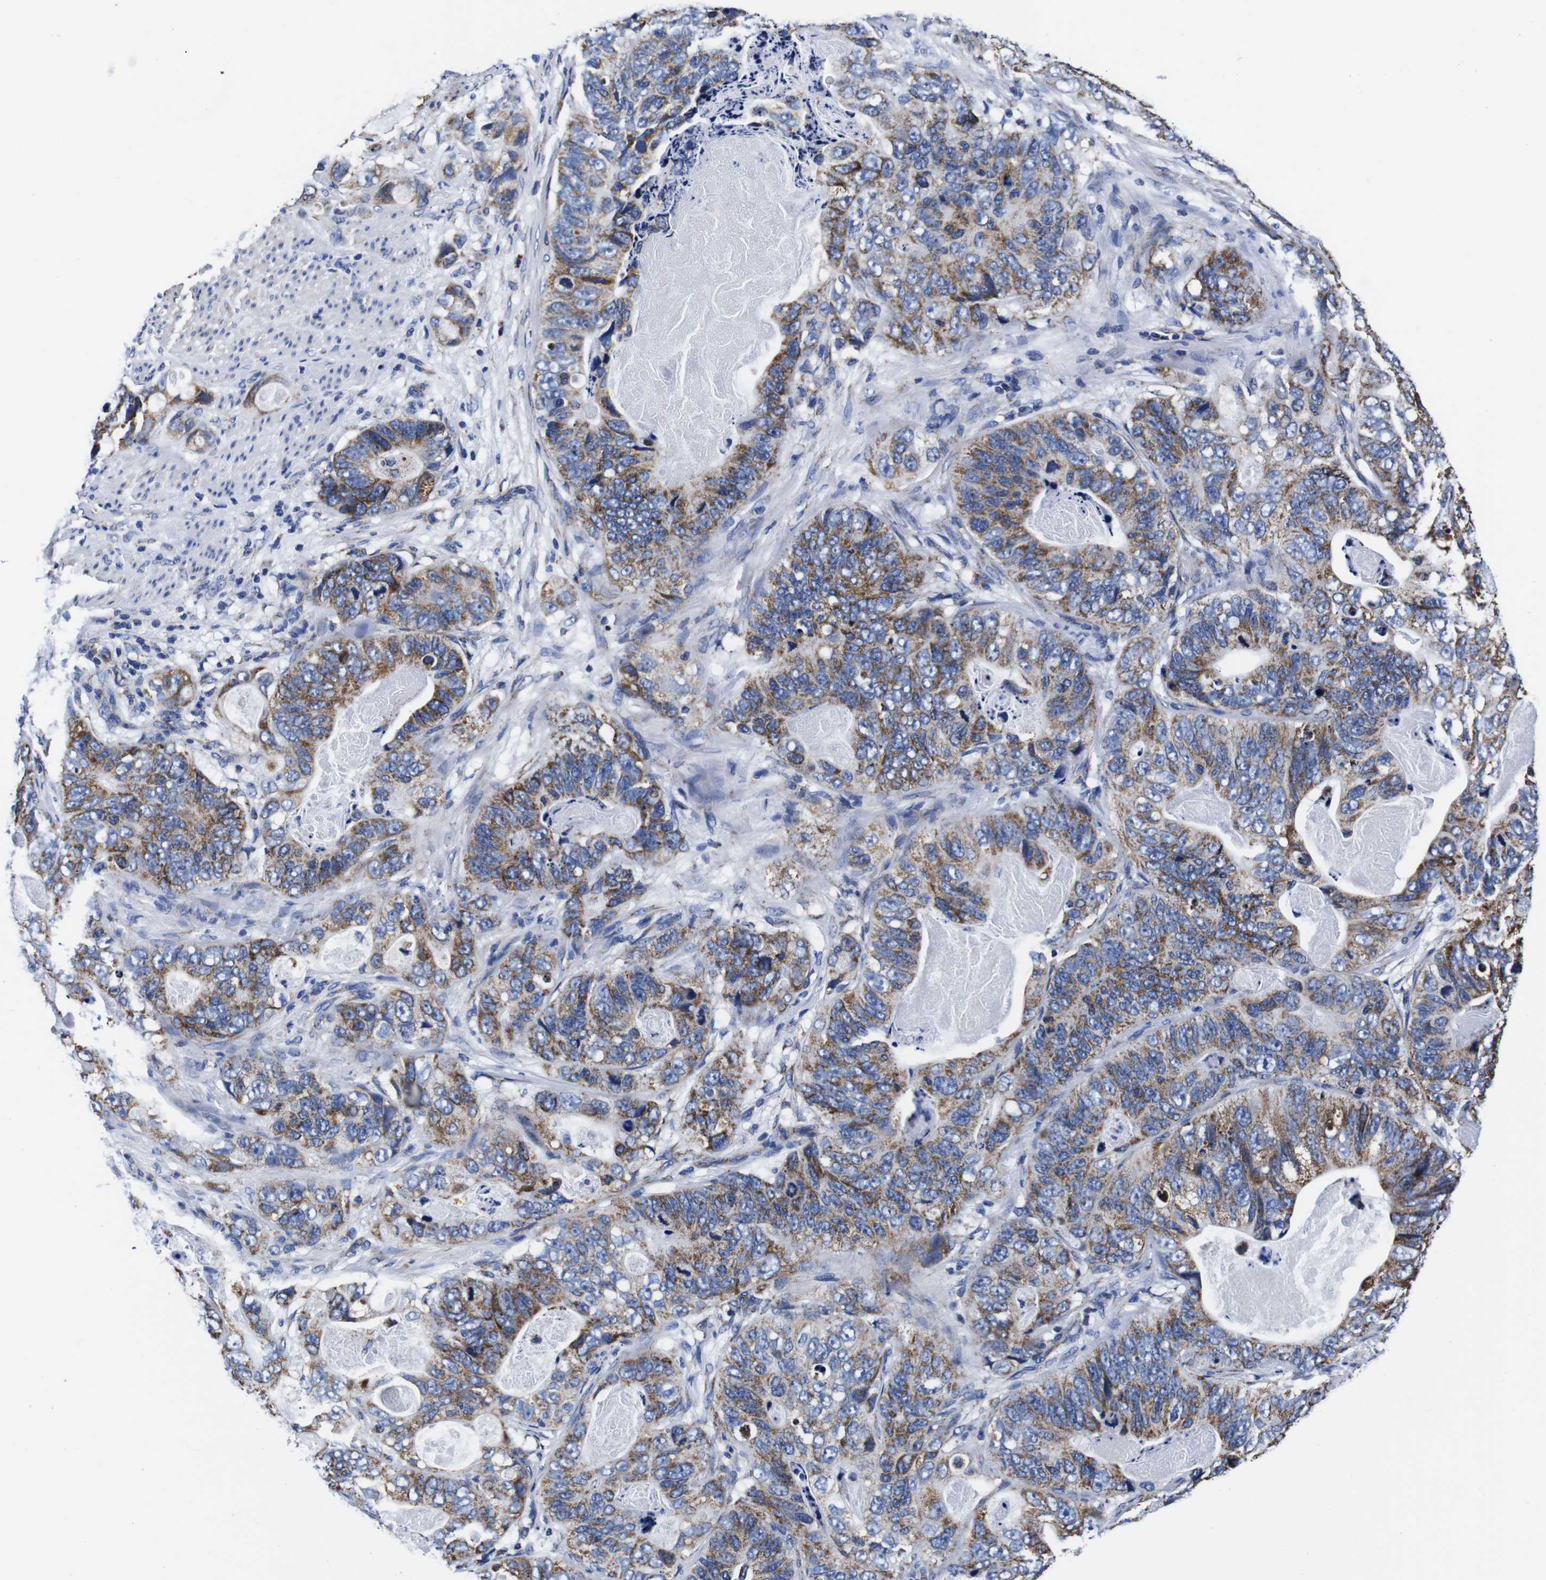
{"staining": {"intensity": "moderate", "quantity": ">75%", "location": "cytoplasmic/membranous"}, "tissue": "stomach cancer", "cell_type": "Tumor cells", "image_type": "cancer", "snomed": [{"axis": "morphology", "description": "Adenocarcinoma, NOS"}, {"axis": "topography", "description": "Stomach"}], "caption": "Human adenocarcinoma (stomach) stained with a protein marker reveals moderate staining in tumor cells.", "gene": "FKBP9", "patient": {"sex": "female", "age": 89}}